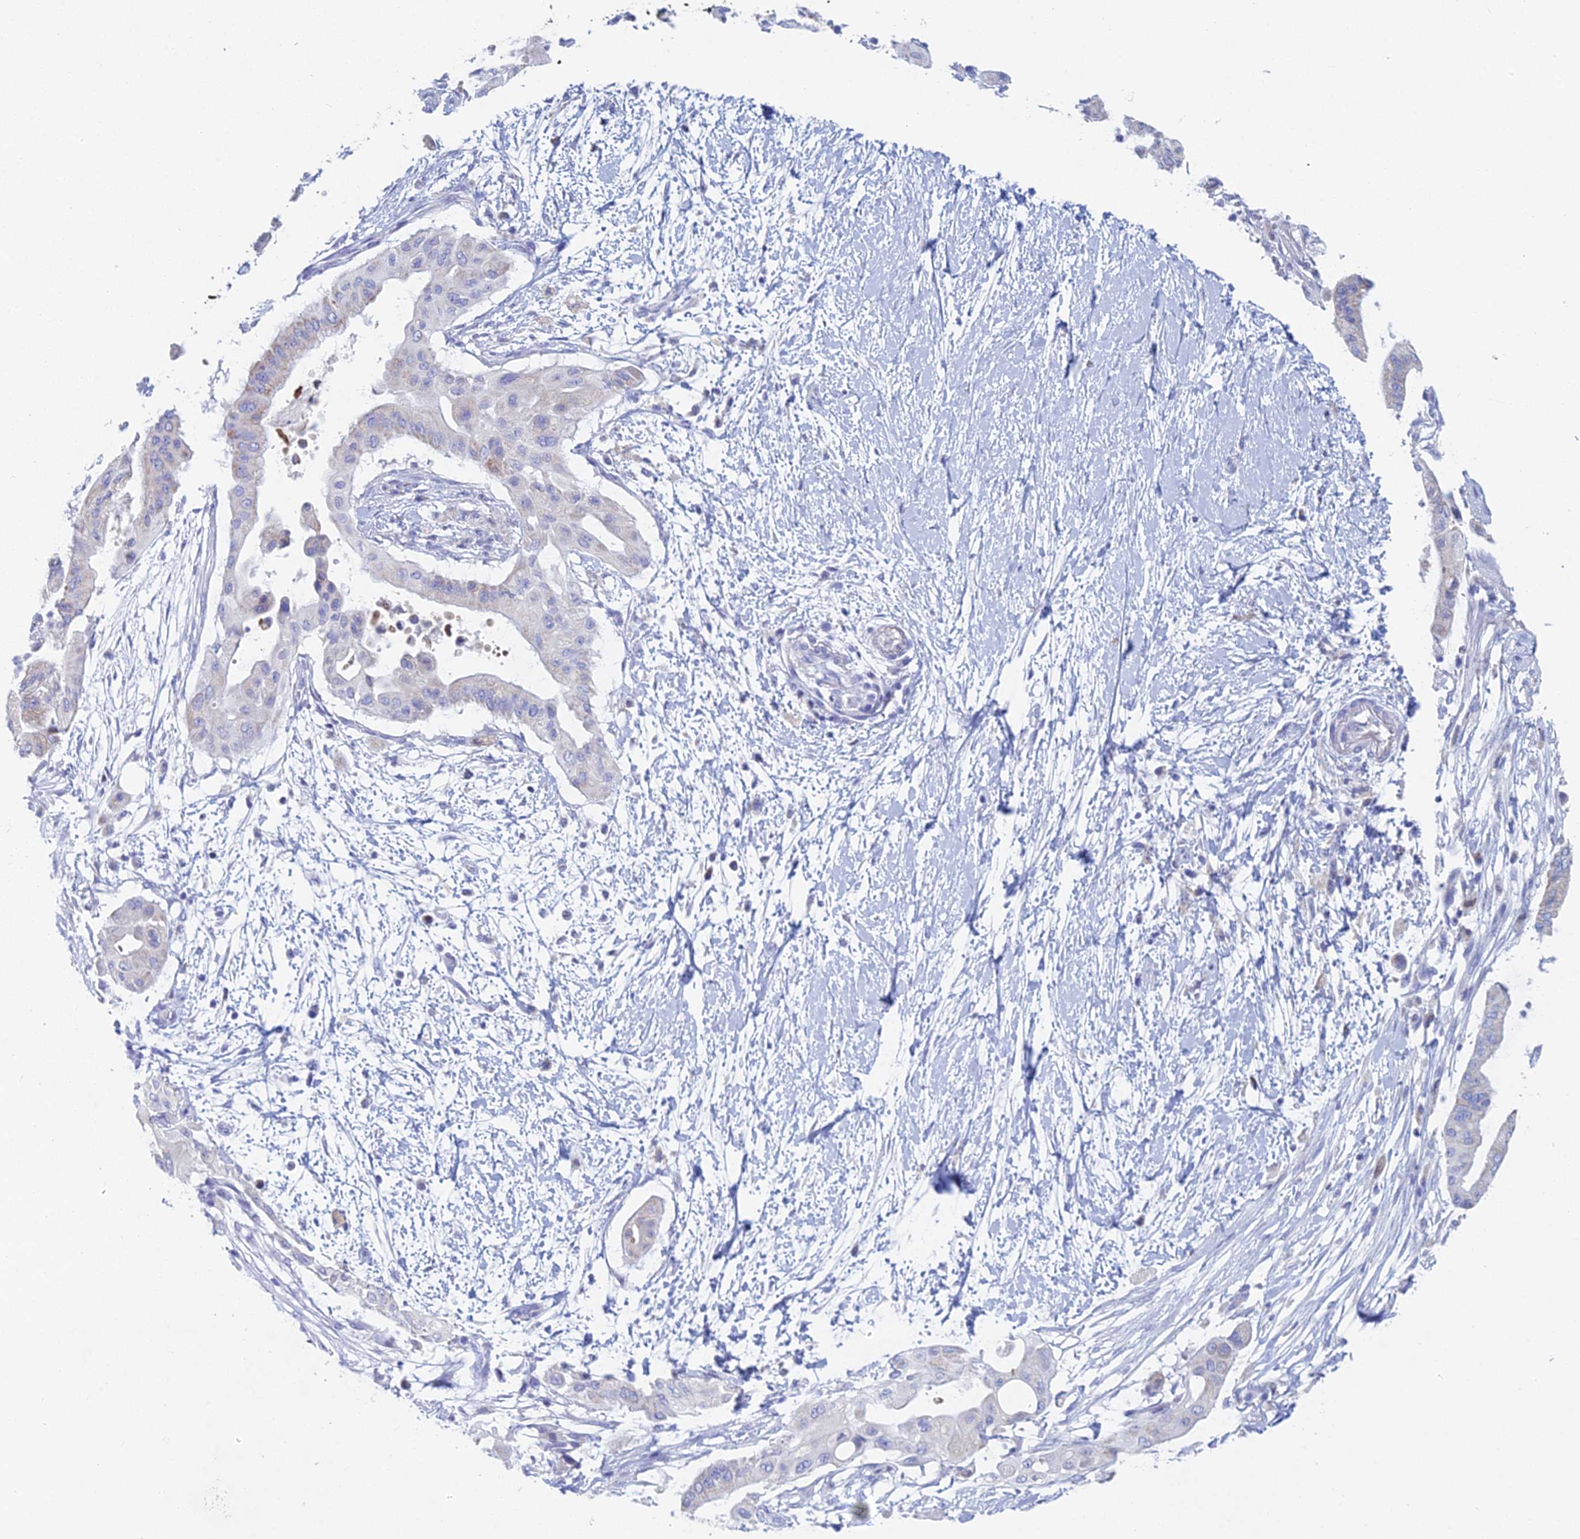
{"staining": {"intensity": "negative", "quantity": "none", "location": "none"}, "tissue": "pancreatic cancer", "cell_type": "Tumor cells", "image_type": "cancer", "snomed": [{"axis": "morphology", "description": "Adenocarcinoma, NOS"}, {"axis": "topography", "description": "Pancreas"}], "caption": "IHC image of human pancreatic adenocarcinoma stained for a protein (brown), which displays no positivity in tumor cells.", "gene": "ACSM1", "patient": {"sex": "male", "age": 68}}